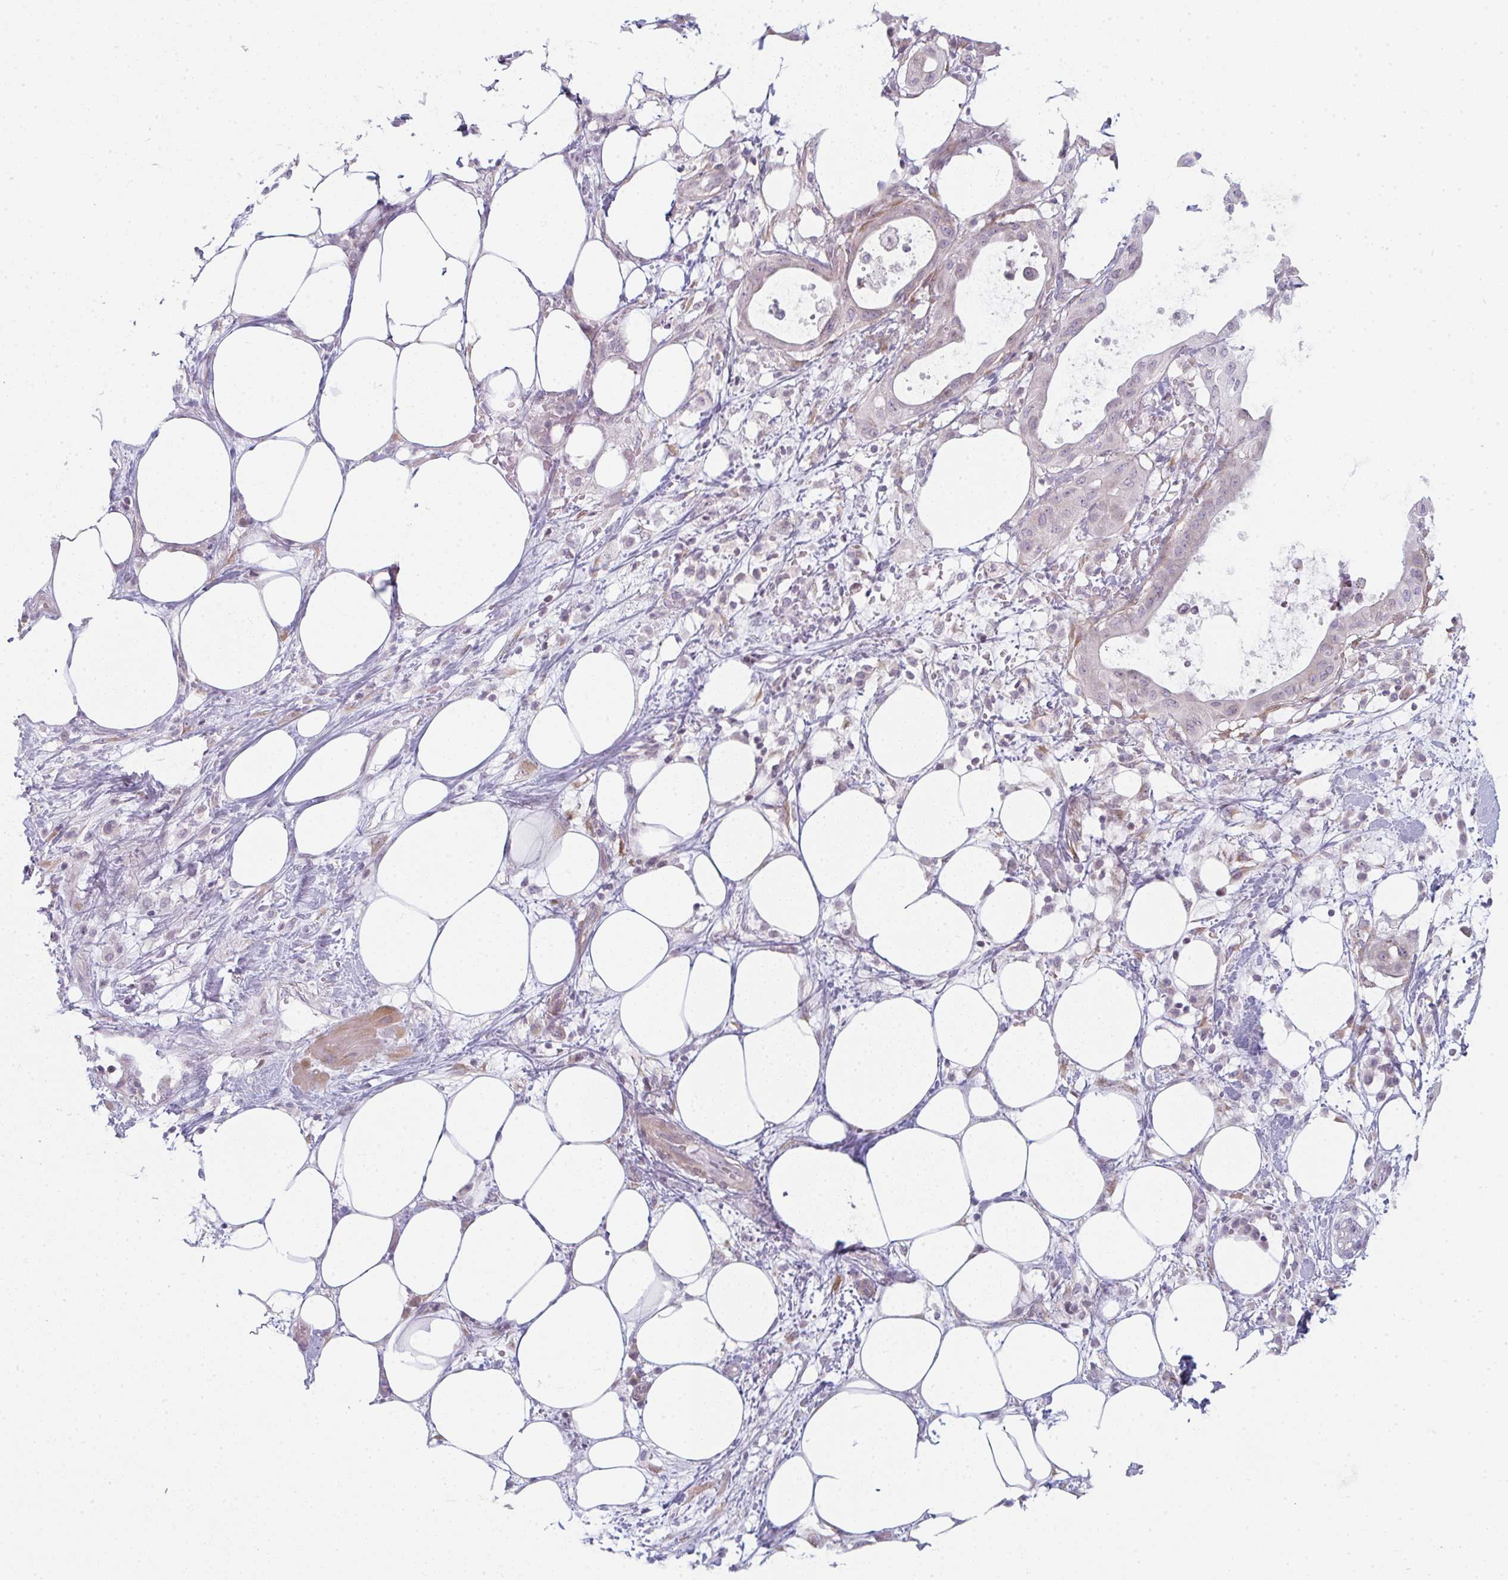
{"staining": {"intensity": "negative", "quantity": "none", "location": "none"}, "tissue": "pancreatic cancer", "cell_type": "Tumor cells", "image_type": "cancer", "snomed": [{"axis": "morphology", "description": "Adenocarcinoma, NOS"}, {"axis": "topography", "description": "Pancreas"}], "caption": "Tumor cells show no significant positivity in pancreatic cancer. The staining is performed using DAB (3,3'-diaminobenzidine) brown chromogen with nuclei counter-stained in using hematoxylin.", "gene": "TMEM237", "patient": {"sex": "male", "age": 68}}